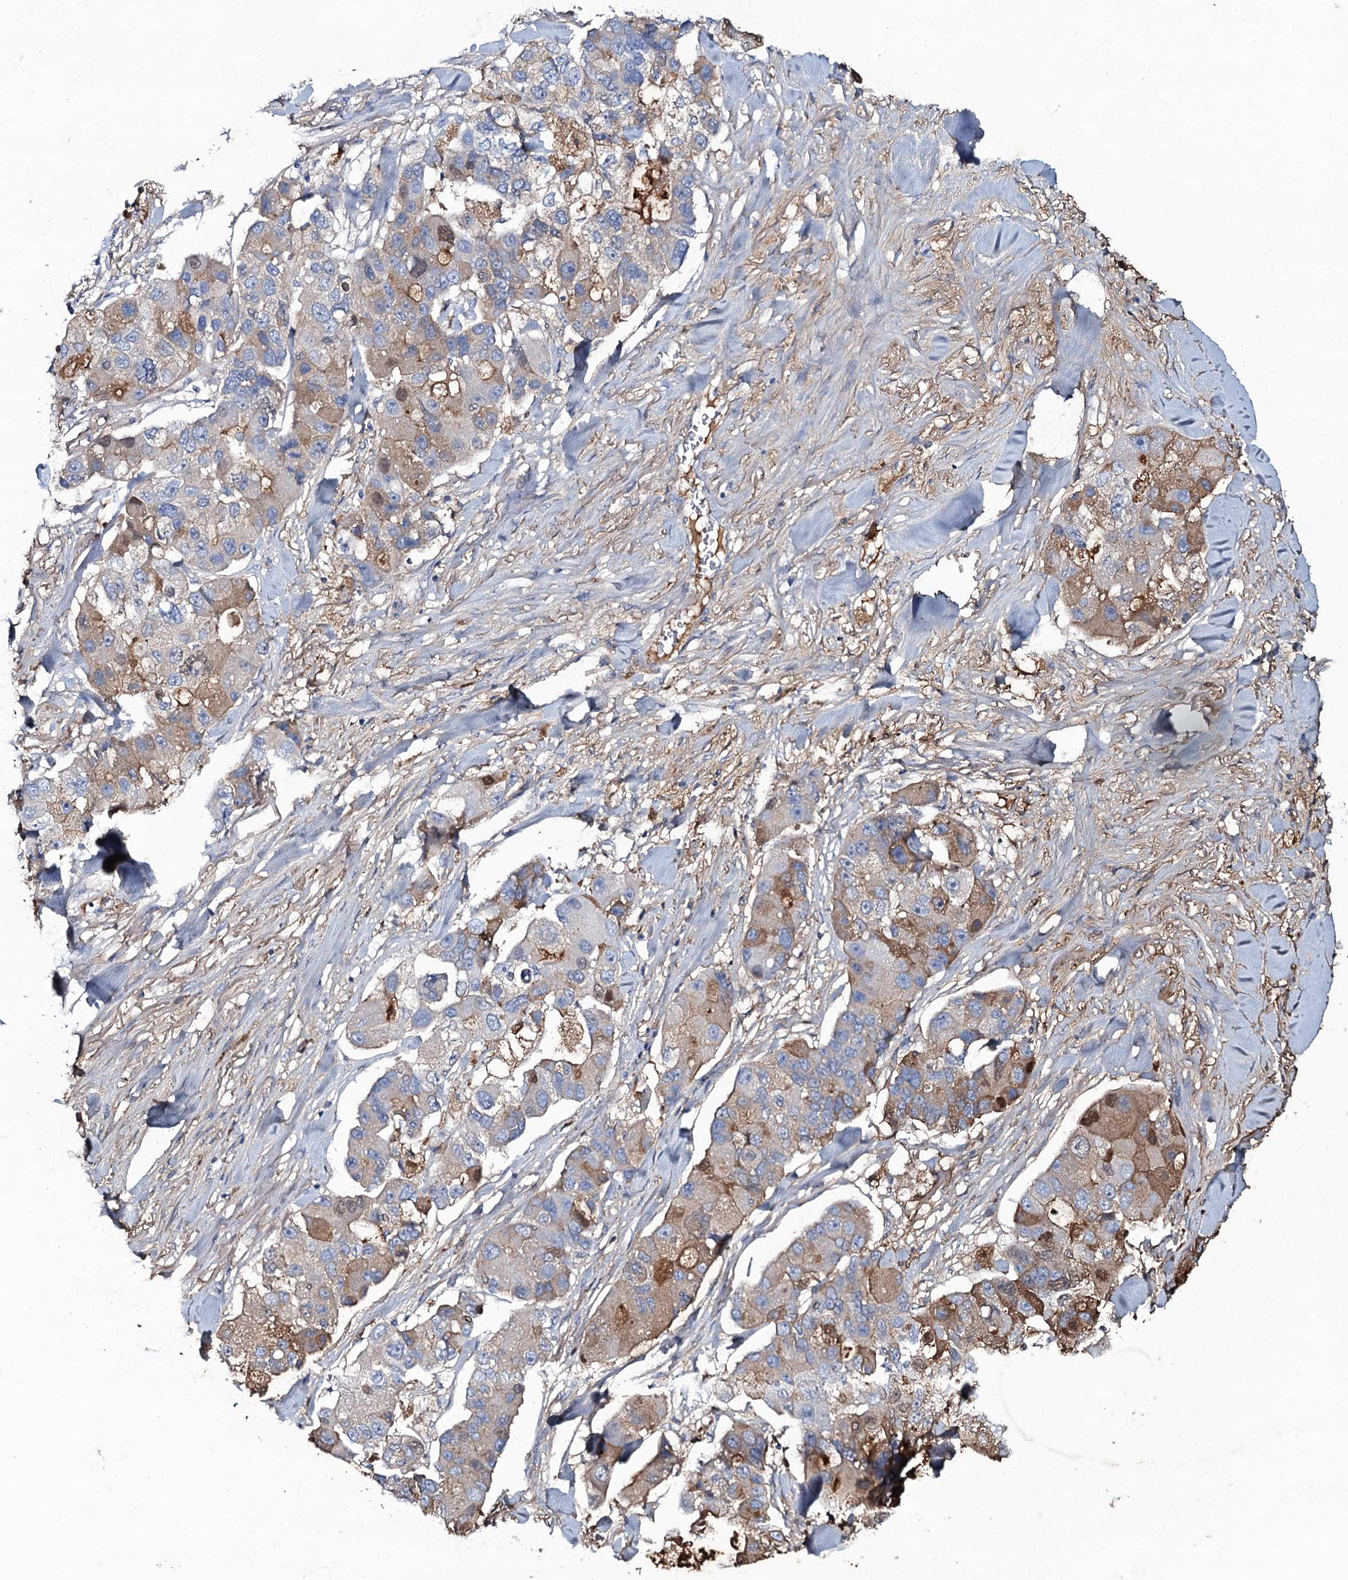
{"staining": {"intensity": "moderate", "quantity": "25%-75%", "location": "cytoplasmic/membranous"}, "tissue": "lung cancer", "cell_type": "Tumor cells", "image_type": "cancer", "snomed": [{"axis": "morphology", "description": "Adenocarcinoma, NOS"}, {"axis": "topography", "description": "Lung"}], "caption": "A photomicrograph of human lung cancer stained for a protein exhibits moderate cytoplasmic/membranous brown staining in tumor cells.", "gene": "EDN1", "patient": {"sex": "female", "age": 54}}